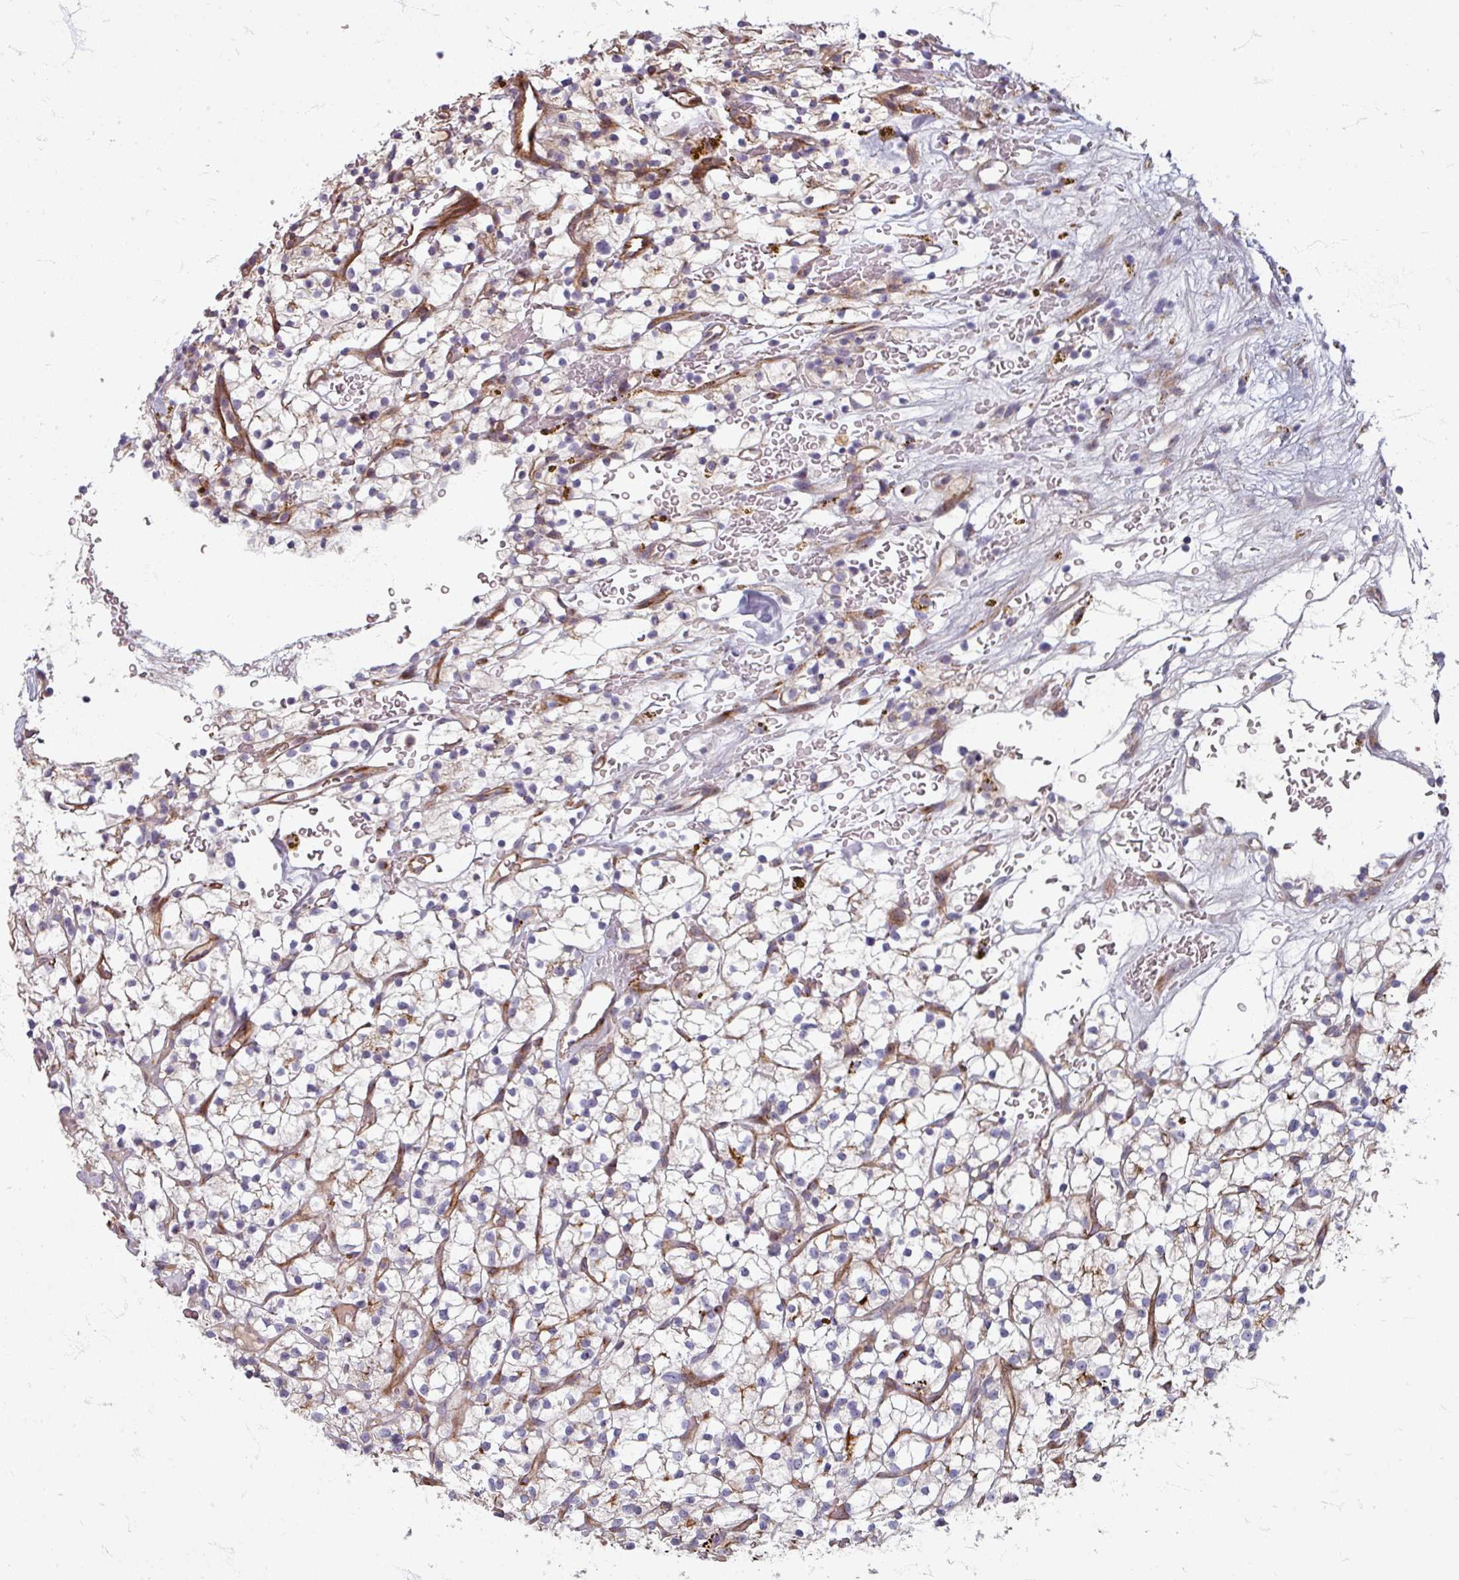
{"staining": {"intensity": "negative", "quantity": "none", "location": "none"}, "tissue": "renal cancer", "cell_type": "Tumor cells", "image_type": "cancer", "snomed": [{"axis": "morphology", "description": "Adenocarcinoma, NOS"}, {"axis": "topography", "description": "Kidney"}], "caption": "Immunohistochemistry of human adenocarcinoma (renal) demonstrates no positivity in tumor cells. (DAB immunohistochemistry (IHC) visualized using brightfield microscopy, high magnification).", "gene": "GABARAPL1", "patient": {"sex": "female", "age": 64}}